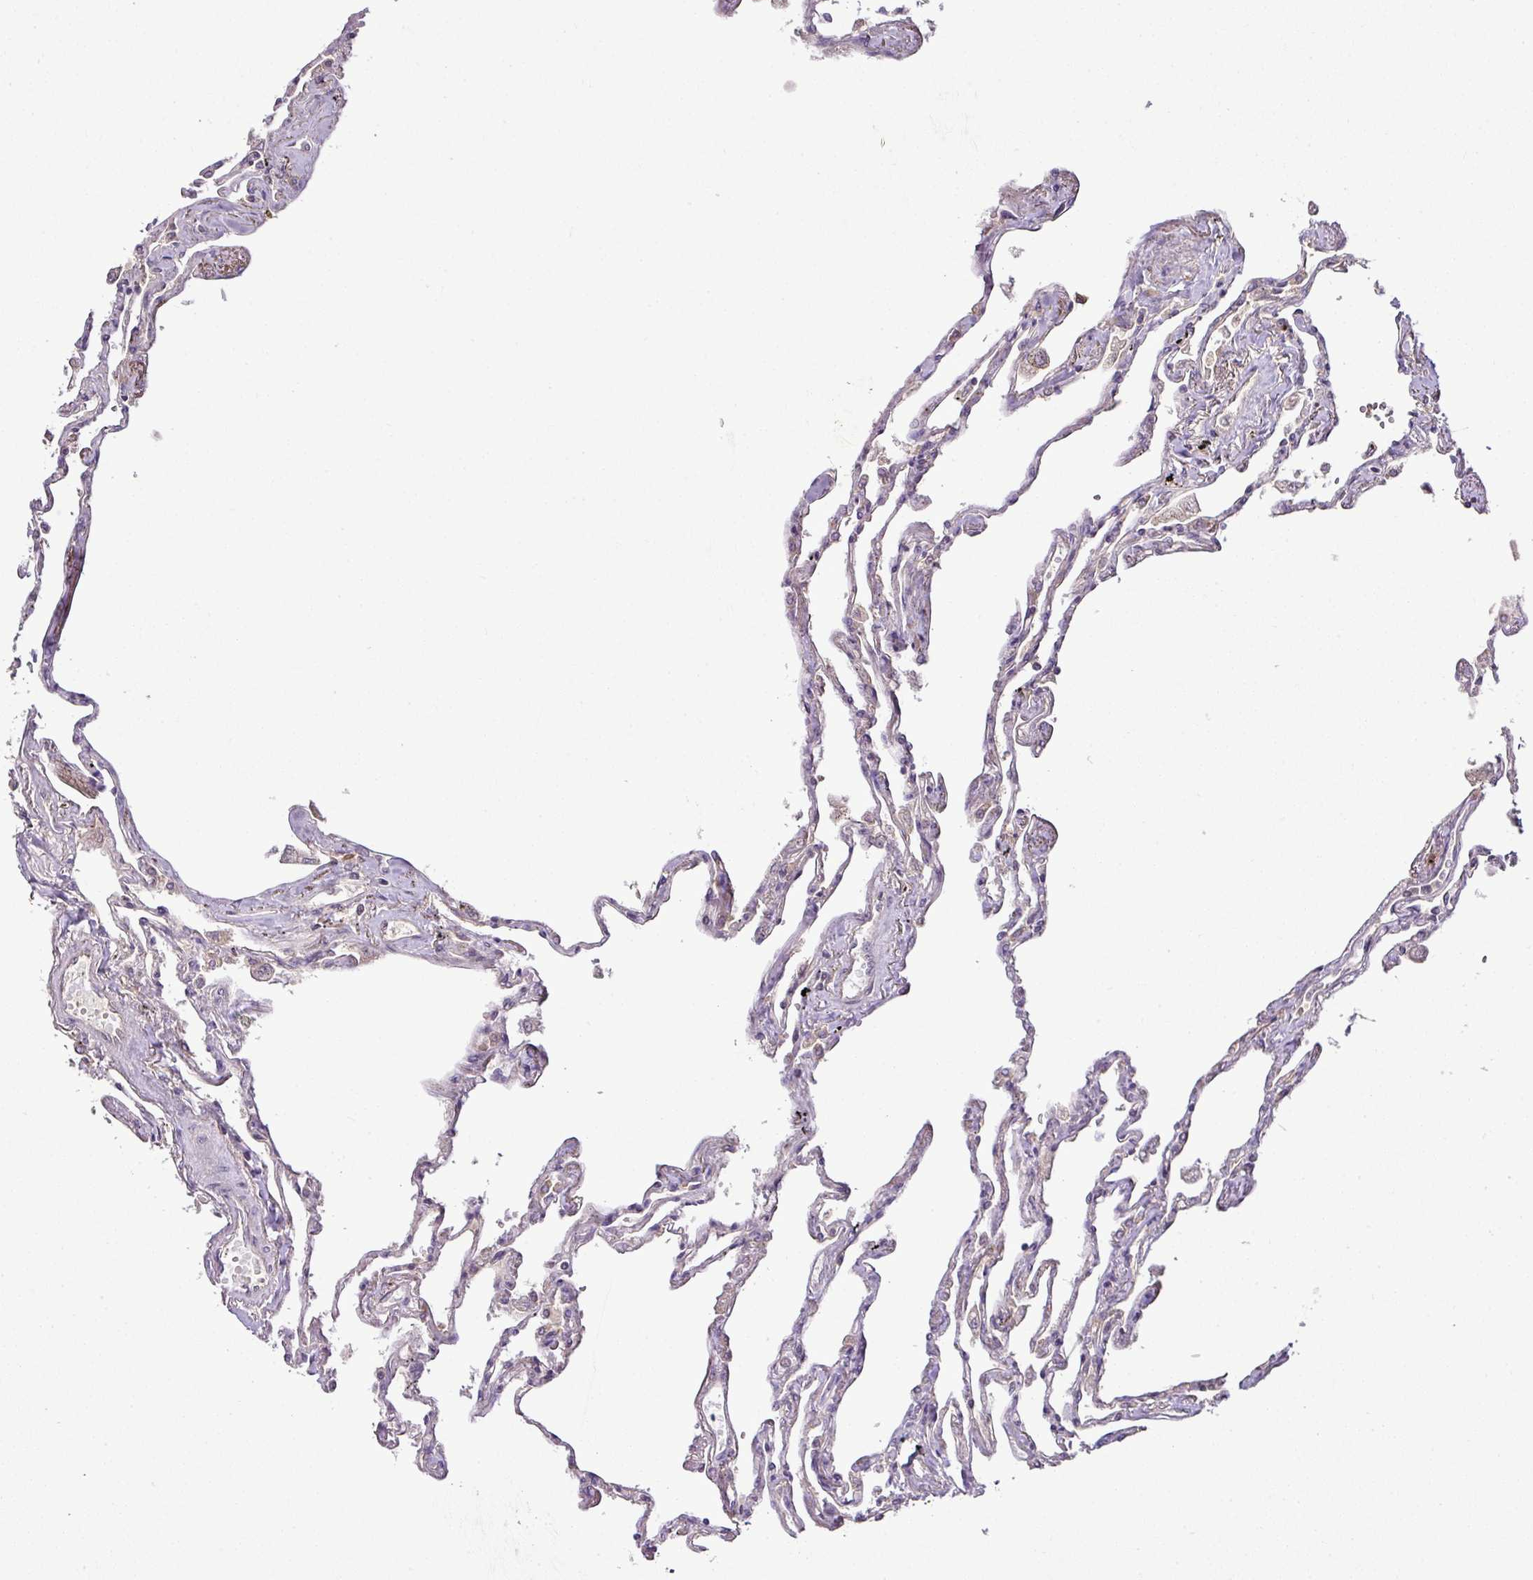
{"staining": {"intensity": "negative", "quantity": "none", "location": "none"}, "tissue": "lung", "cell_type": "Alveolar cells", "image_type": "normal", "snomed": [{"axis": "morphology", "description": "Normal tissue, NOS"}, {"axis": "topography", "description": "Lung"}], "caption": "Immunohistochemistry (IHC) histopathology image of unremarkable human lung stained for a protein (brown), which exhibits no positivity in alveolar cells.", "gene": "DNAAF4", "patient": {"sex": "female", "age": 67}}